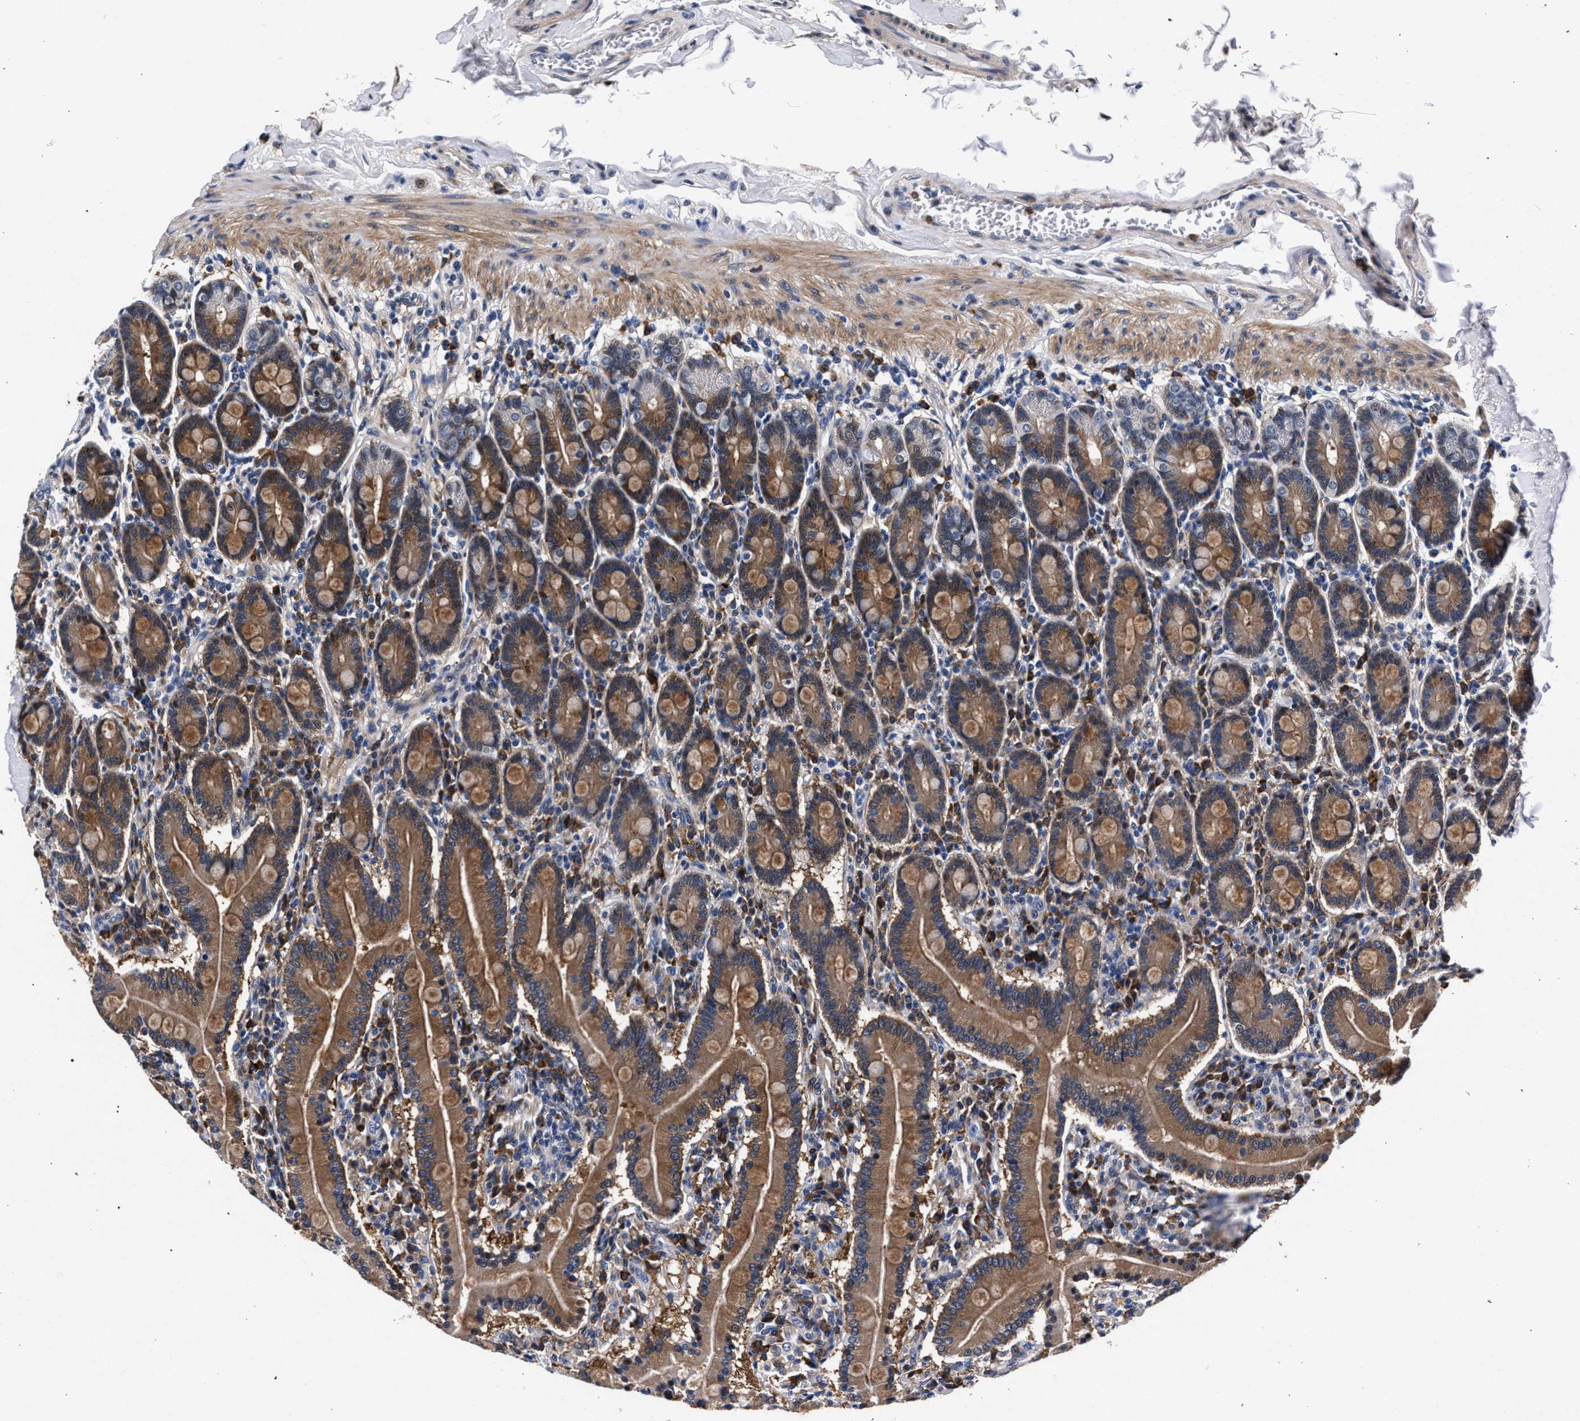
{"staining": {"intensity": "moderate", "quantity": ">75%", "location": "cytoplasmic/membranous"}, "tissue": "duodenum", "cell_type": "Glandular cells", "image_type": "normal", "snomed": [{"axis": "morphology", "description": "Normal tissue, NOS"}, {"axis": "topography", "description": "Duodenum"}], "caption": "Brown immunohistochemical staining in benign duodenum displays moderate cytoplasmic/membranous positivity in about >75% of glandular cells. (Stains: DAB in brown, nuclei in blue, Microscopy: brightfield microscopy at high magnification).", "gene": "ZNF462", "patient": {"sex": "male", "age": 50}}